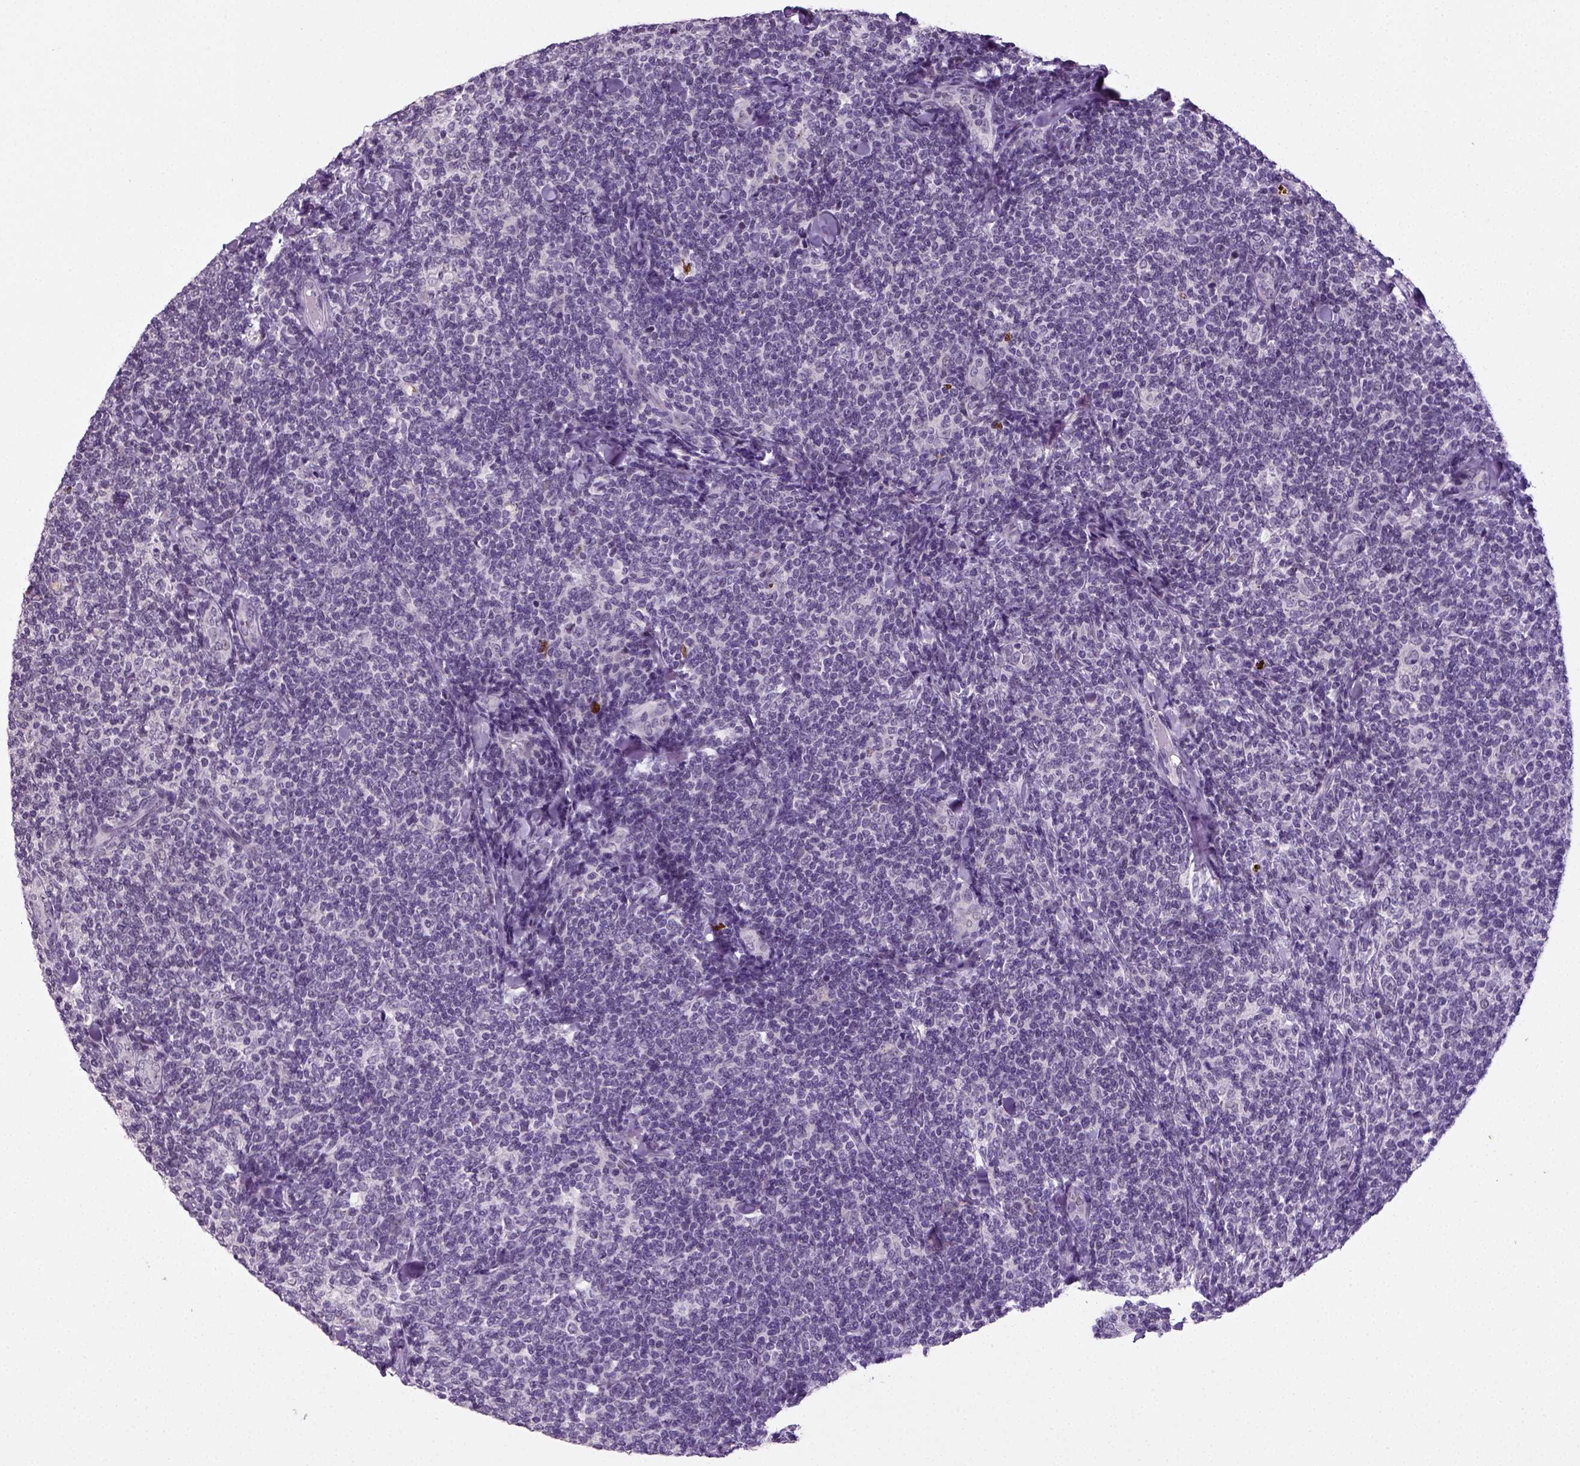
{"staining": {"intensity": "negative", "quantity": "none", "location": "none"}, "tissue": "lymphoma", "cell_type": "Tumor cells", "image_type": "cancer", "snomed": [{"axis": "morphology", "description": "Malignant lymphoma, non-Hodgkin's type, Low grade"}, {"axis": "topography", "description": "Lymph node"}], "caption": "Image shows no protein staining in tumor cells of lymphoma tissue.", "gene": "SYNGAP1", "patient": {"sex": "female", "age": 56}}